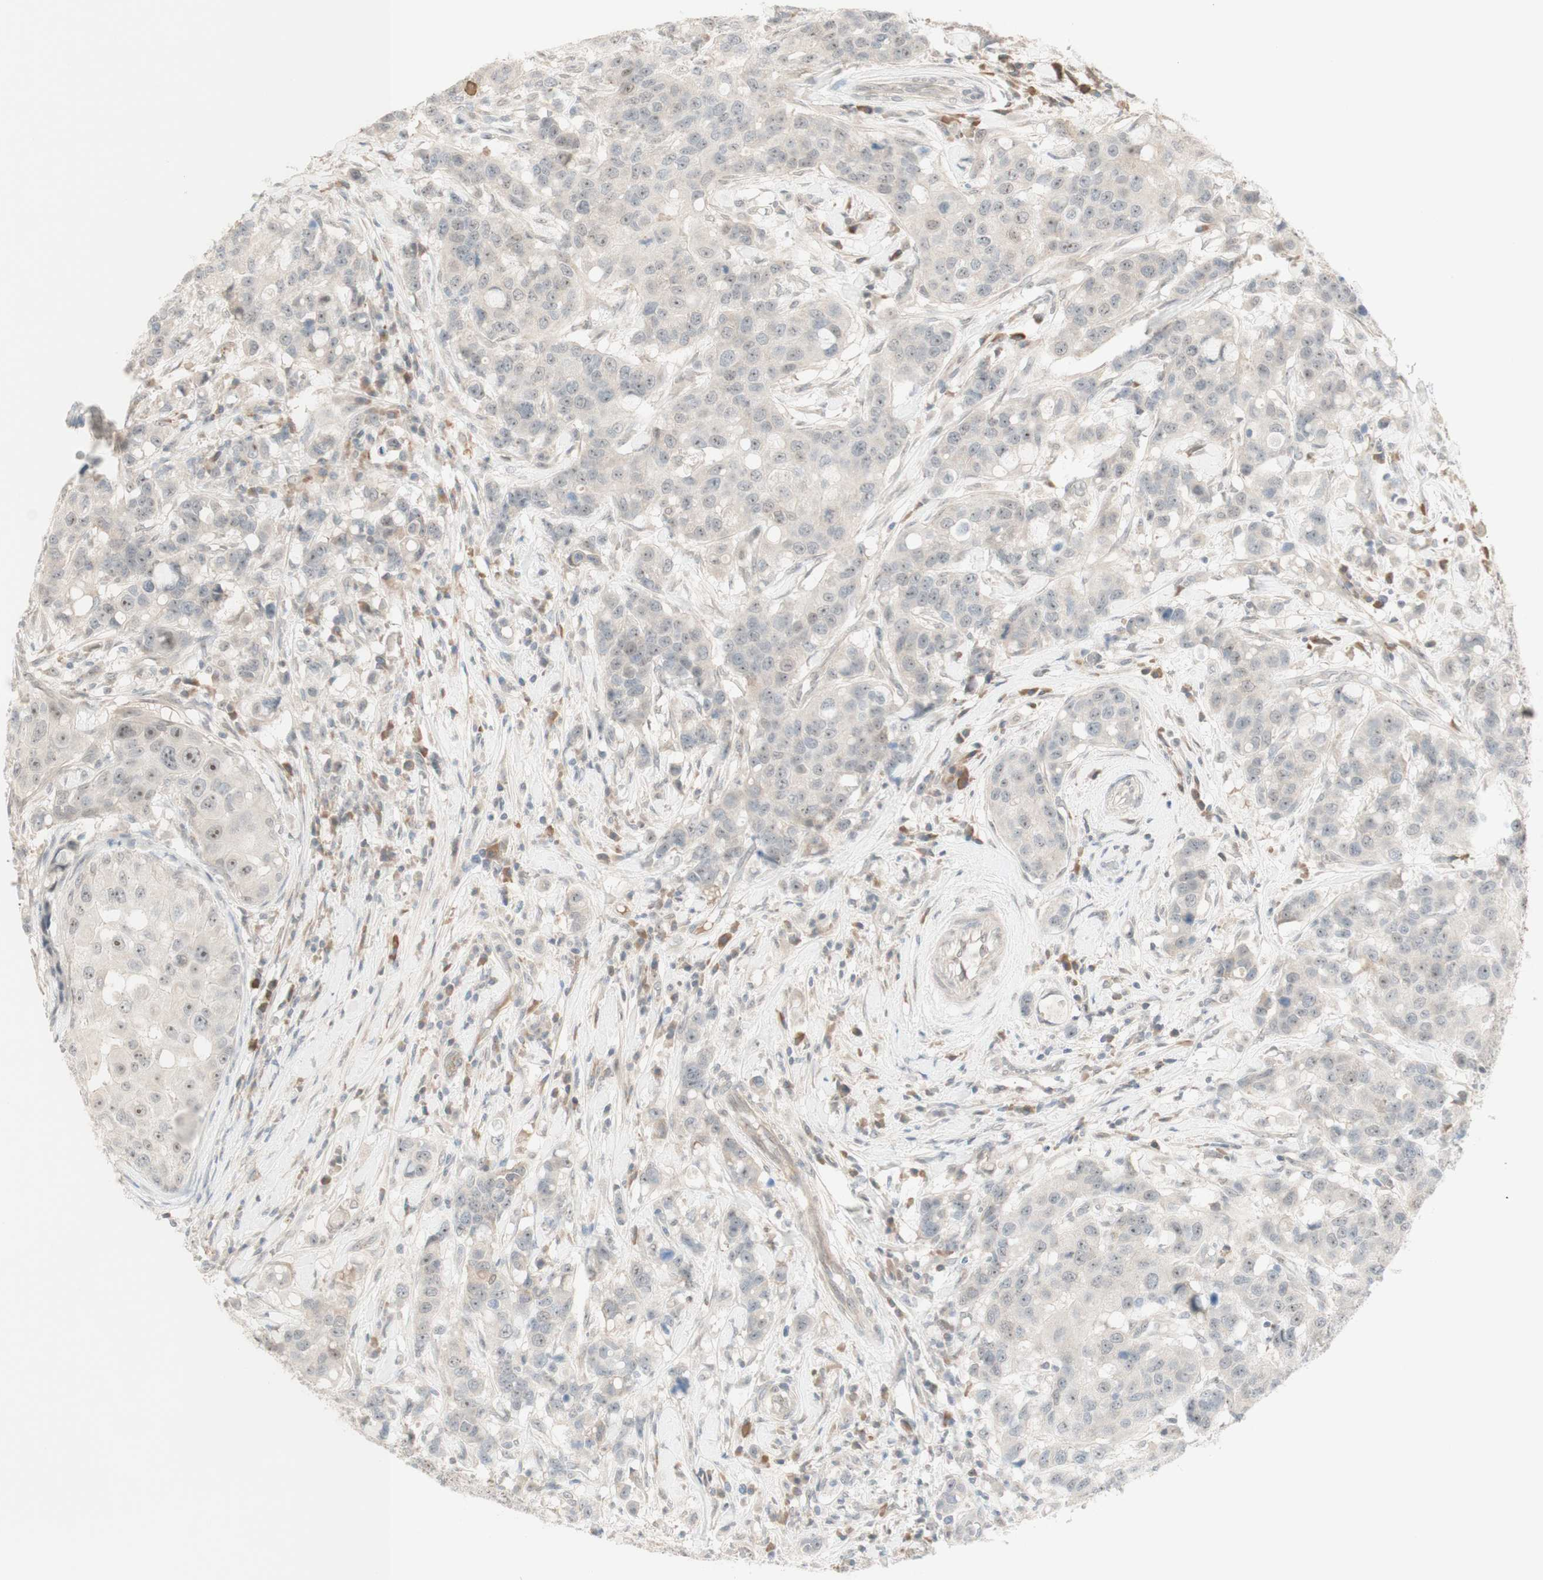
{"staining": {"intensity": "negative", "quantity": "none", "location": "none"}, "tissue": "breast cancer", "cell_type": "Tumor cells", "image_type": "cancer", "snomed": [{"axis": "morphology", "description": "Duct carcinoma"}, {"axis": "topography", "description": "Breast"}], "caption": "Image shows no significant protein staining in tumor cells of breast cancer.", "gene": "PLCD4", "patient": {"sex": "female", "age": 27}}